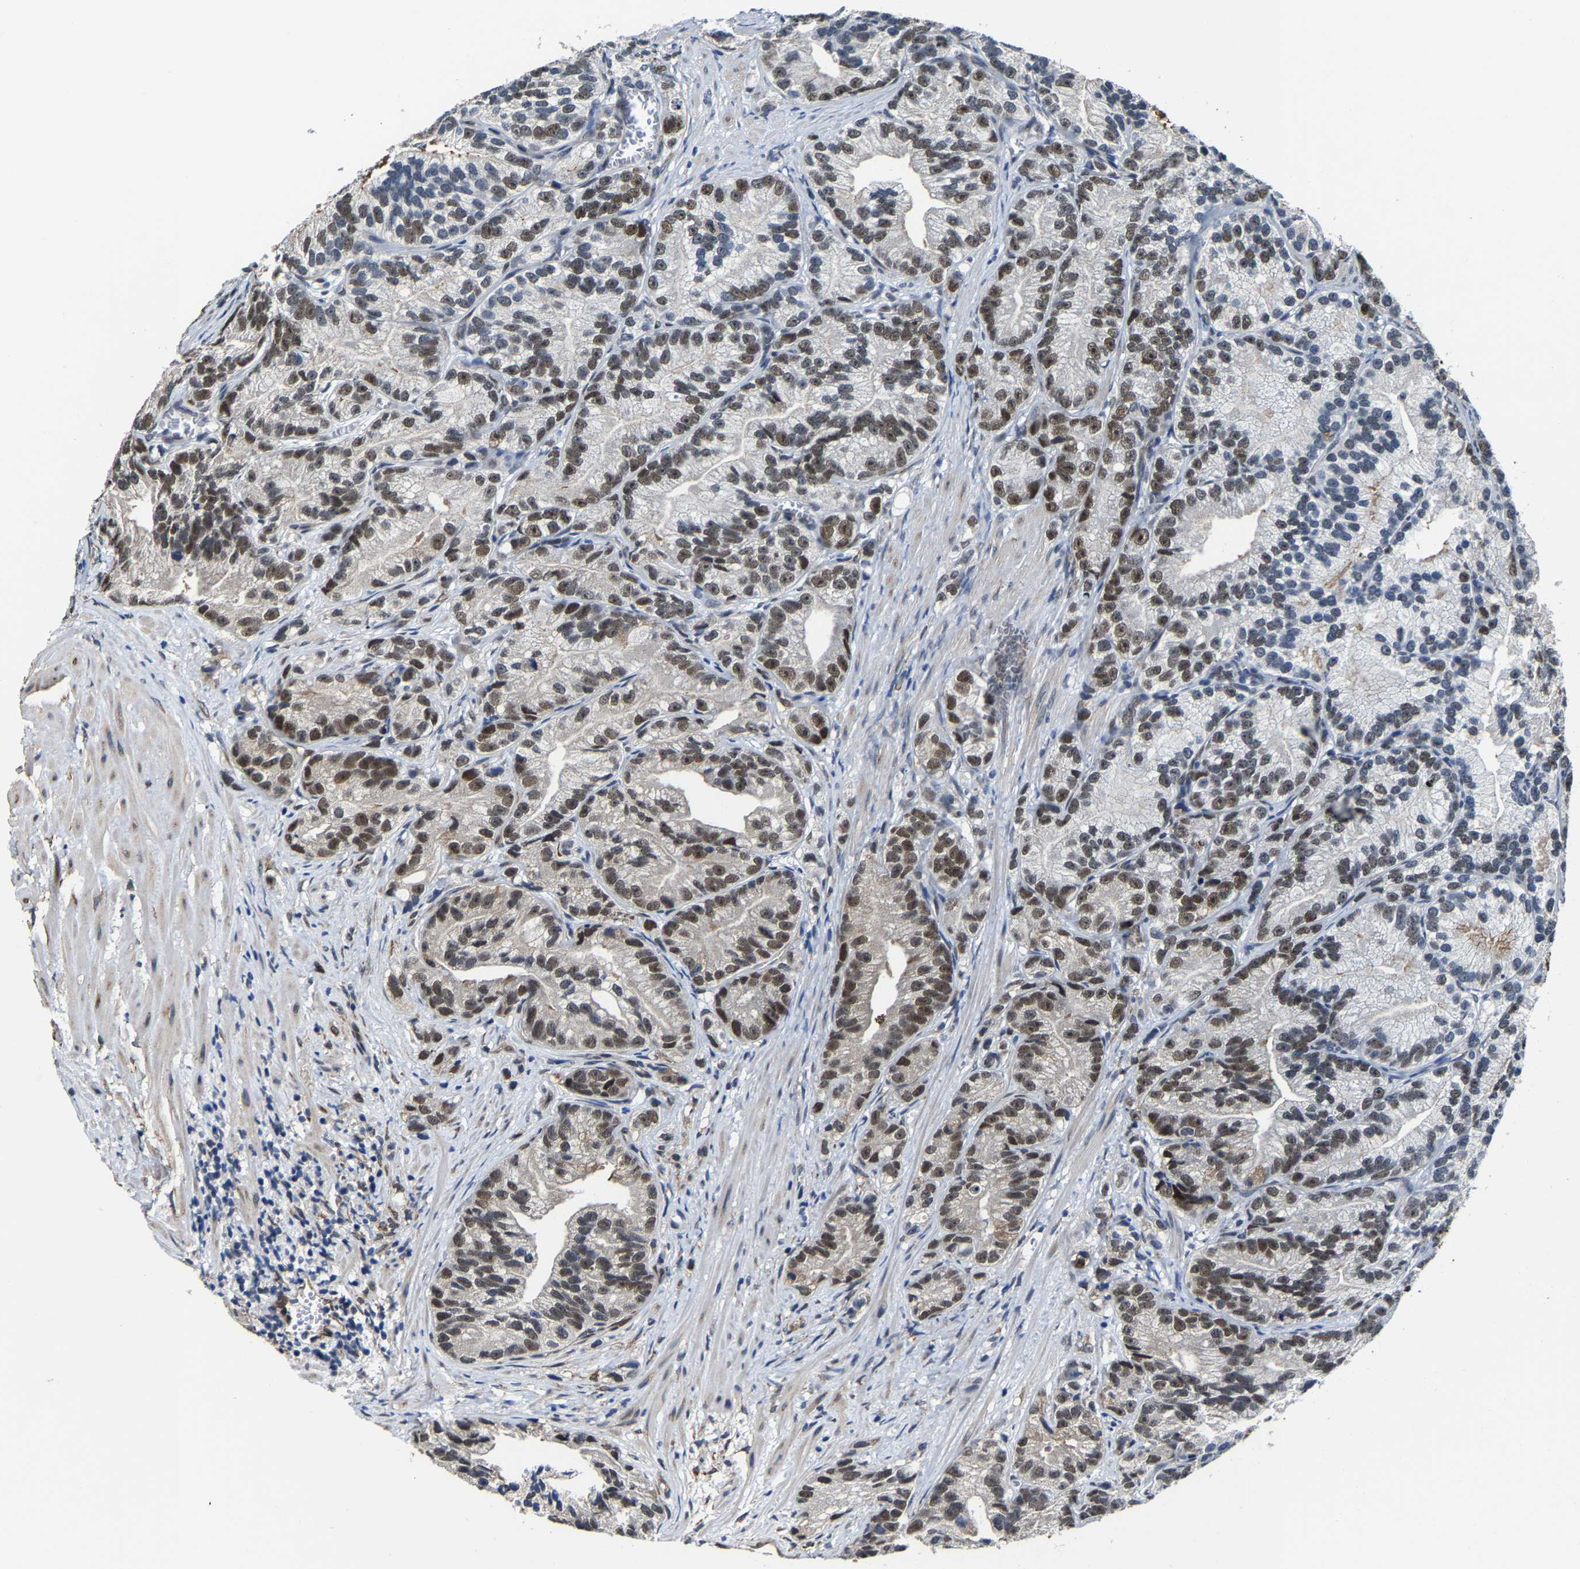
{"staining": {"intensity": "moderate", "quantity": "25%-75%", "location": "nuclear"}, "tissue": "prostate cancer", "cell_type": "Tumor cells", "image_type": "cancer", "snomed": [{"axis": "morphology", "description": "Adenocarcinoma, Low grade"}, {"axis": "topography", "description": "Prostate"}], "caption": "Tumor cells display moderate nuclear positivity in about 25%-75% of cells in prostate cancer.", "gene": "METTL1", "patient": {"sex": "male", "age": 89}}